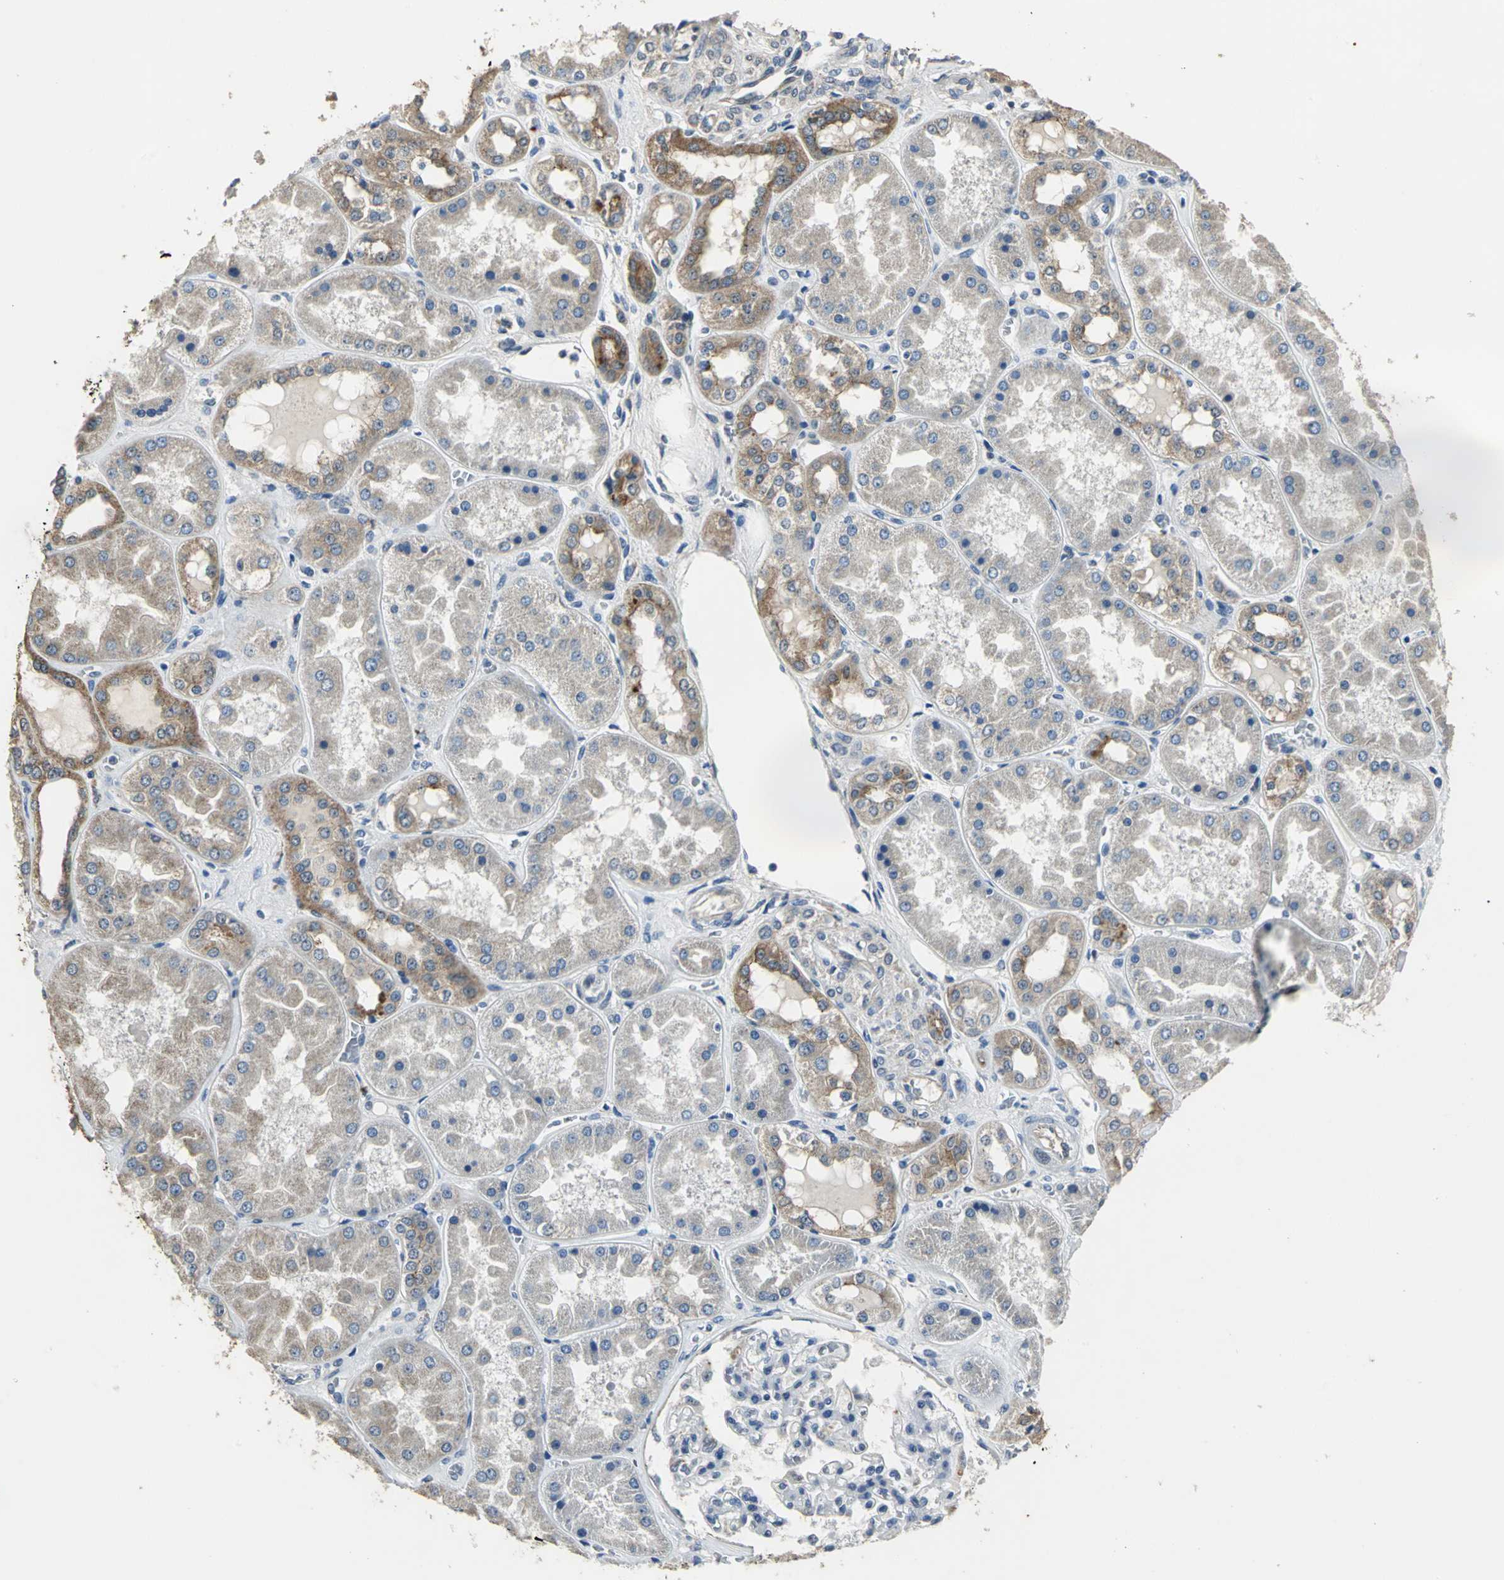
{"staining": {"intensity": "negative", "quantity": "none", "location": "none"}, "tissue": "kidney", "cell_type": "Cells in glomeruli", "image_type": "normal", "snomed": [{"axis": "morphology", "description": "Normal tissue, NOS"}, {"axis": "topography", "description": "Kidney"}], "caption": "Immunohistochemistry (IHC) photomicrograph of normal kidney stained for a protein (brown), which exhibits no positivity in cells in glomeruli.", "gene": "OCLN", "patient": {"sex": "female", "age": 56}}